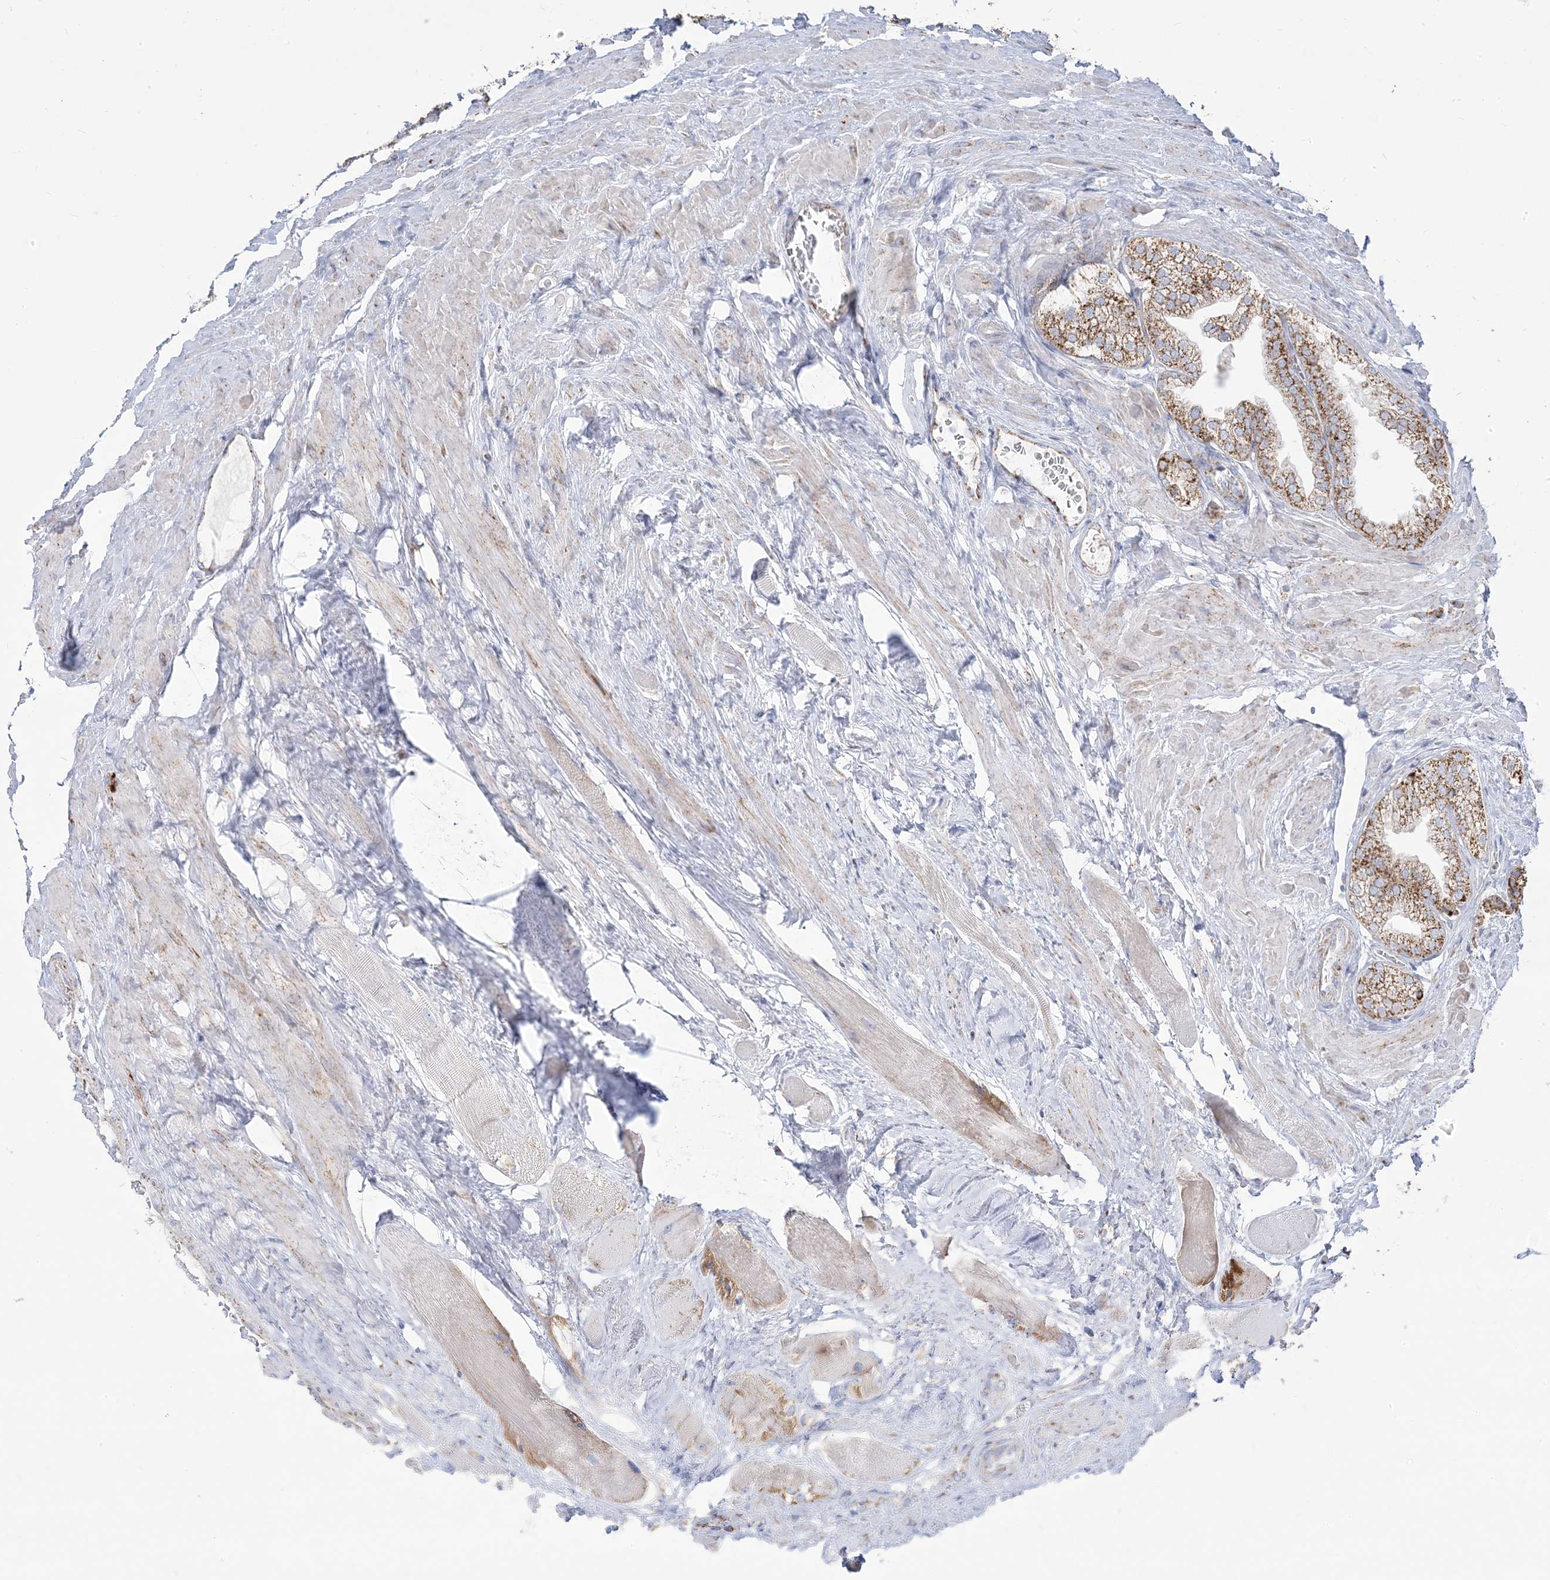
{"staining": {"intensity": "moderate", "quantity": ">75%", "location": "cytoplasmic/membranous"}, "tissue": "prostate cancer", "cell_type": "Tumor cells", "image_type": "cancer", "snomed": [{"axis": "morphology", "description": "Adenocarcinoma, High grade"}, {"axis": "topography", "description": "Prostate"}], "caption": "Human prostate cancer (adenocarcinoma (high-grade)) stained for a protein (brown) shows moderate cytoplasmic/membranous positive staining in about >75% of tumor cells.", "gene": "PCCB", "patient": {"sex": "male", "age": 58}}